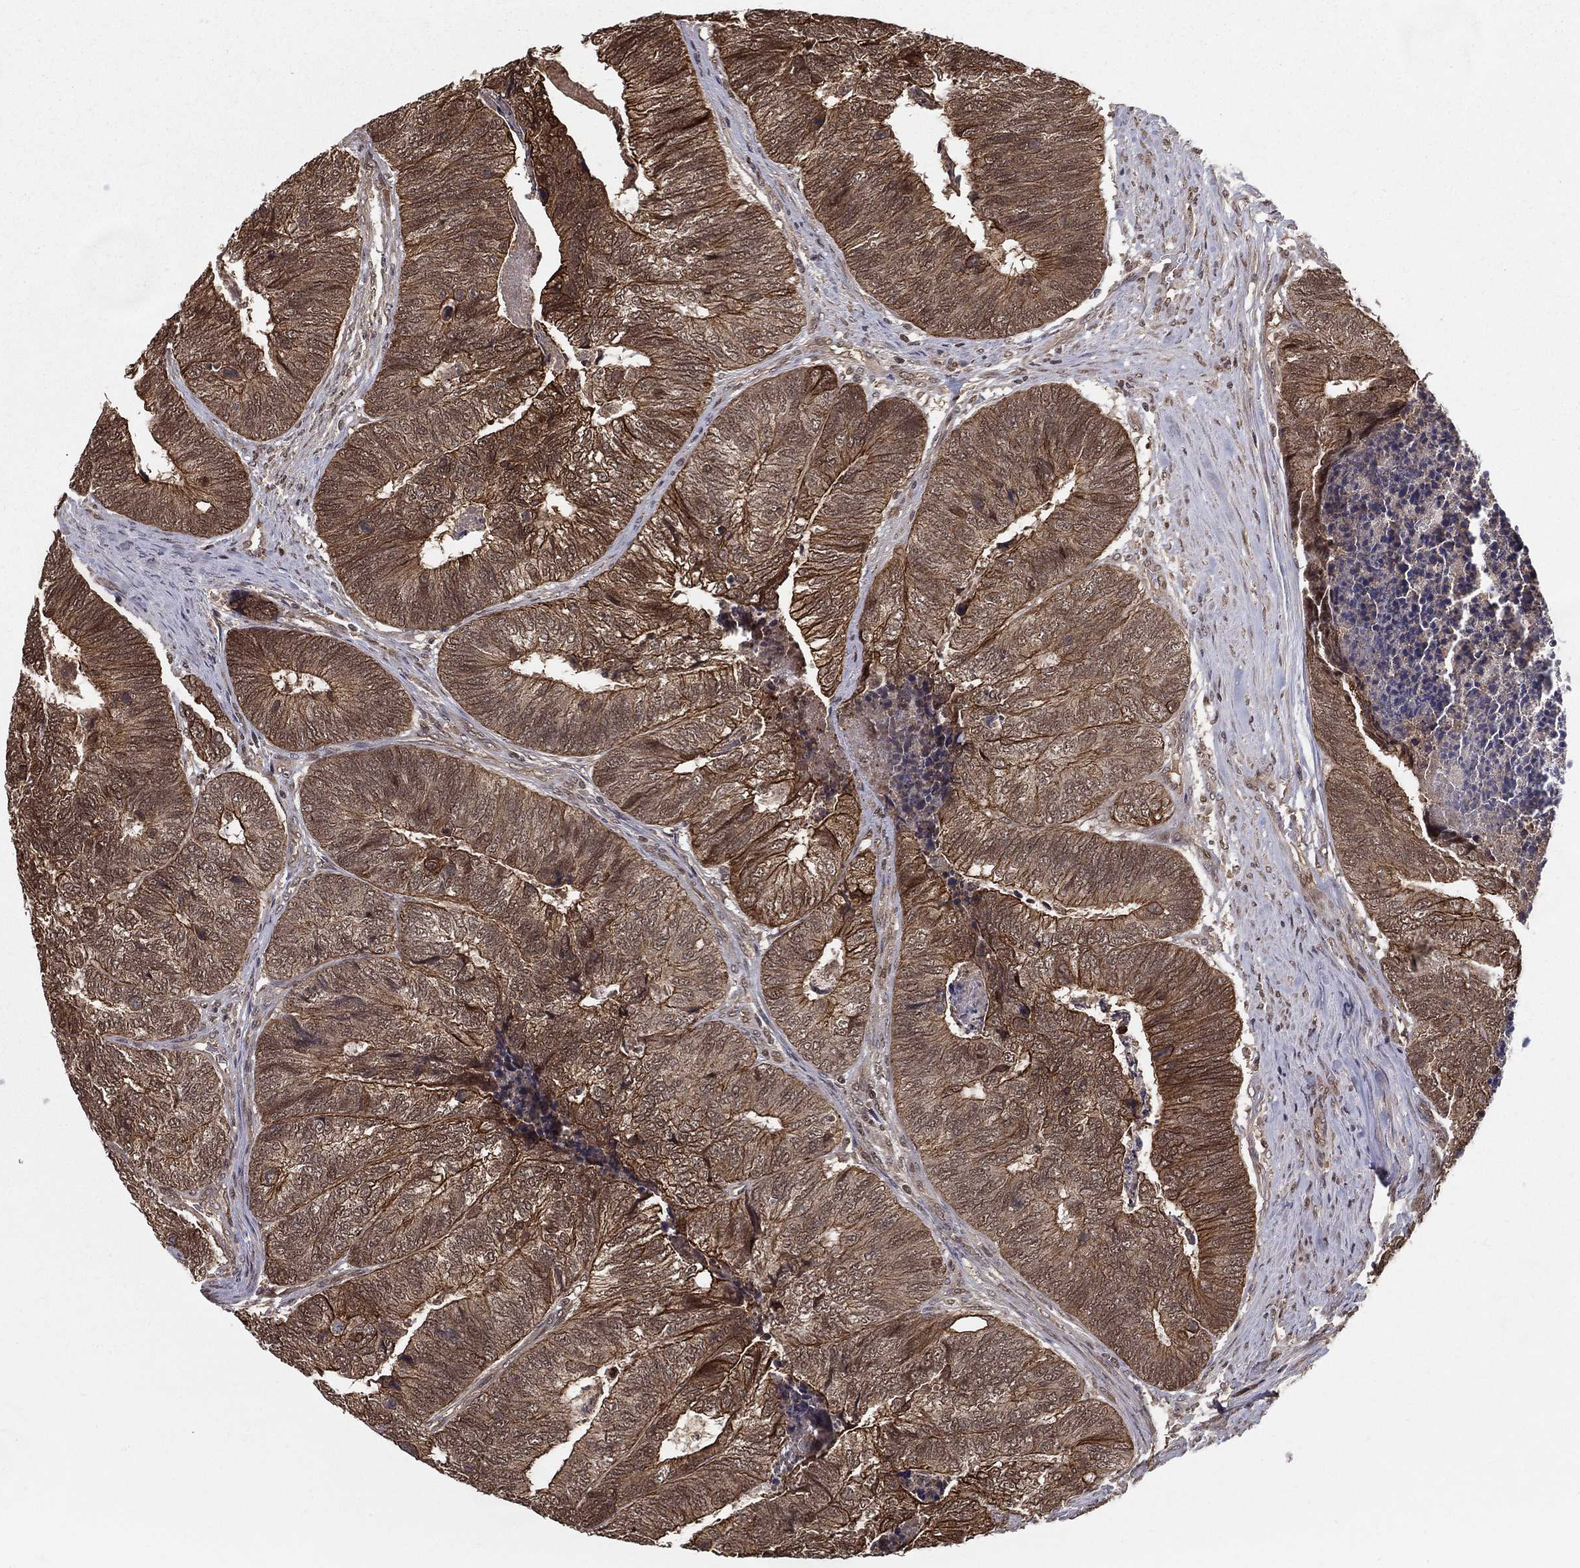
{"staining": {"intensity": "strong", "quantity": "25%-75%", "location": "cytoplasmic/membranous"}, "tissue": "colorectal cancer", "cell_type": "Tumor cells", "image_type": "cancer", "snomed": [{"axis": "morphology", "description": "Adenocarcinoma, NOS"}, {"axis": "topography", "description": "Colon"}], "caption": "DAB immunohistochemical staining of human colorectal adenocarcinoma exhibits strong cytoplasmic/membranous protein positivity in approximately 25%-75% of tumor cells.", "gene": "SLC6A6", "patient": {"sex": "female", "age": 67}}